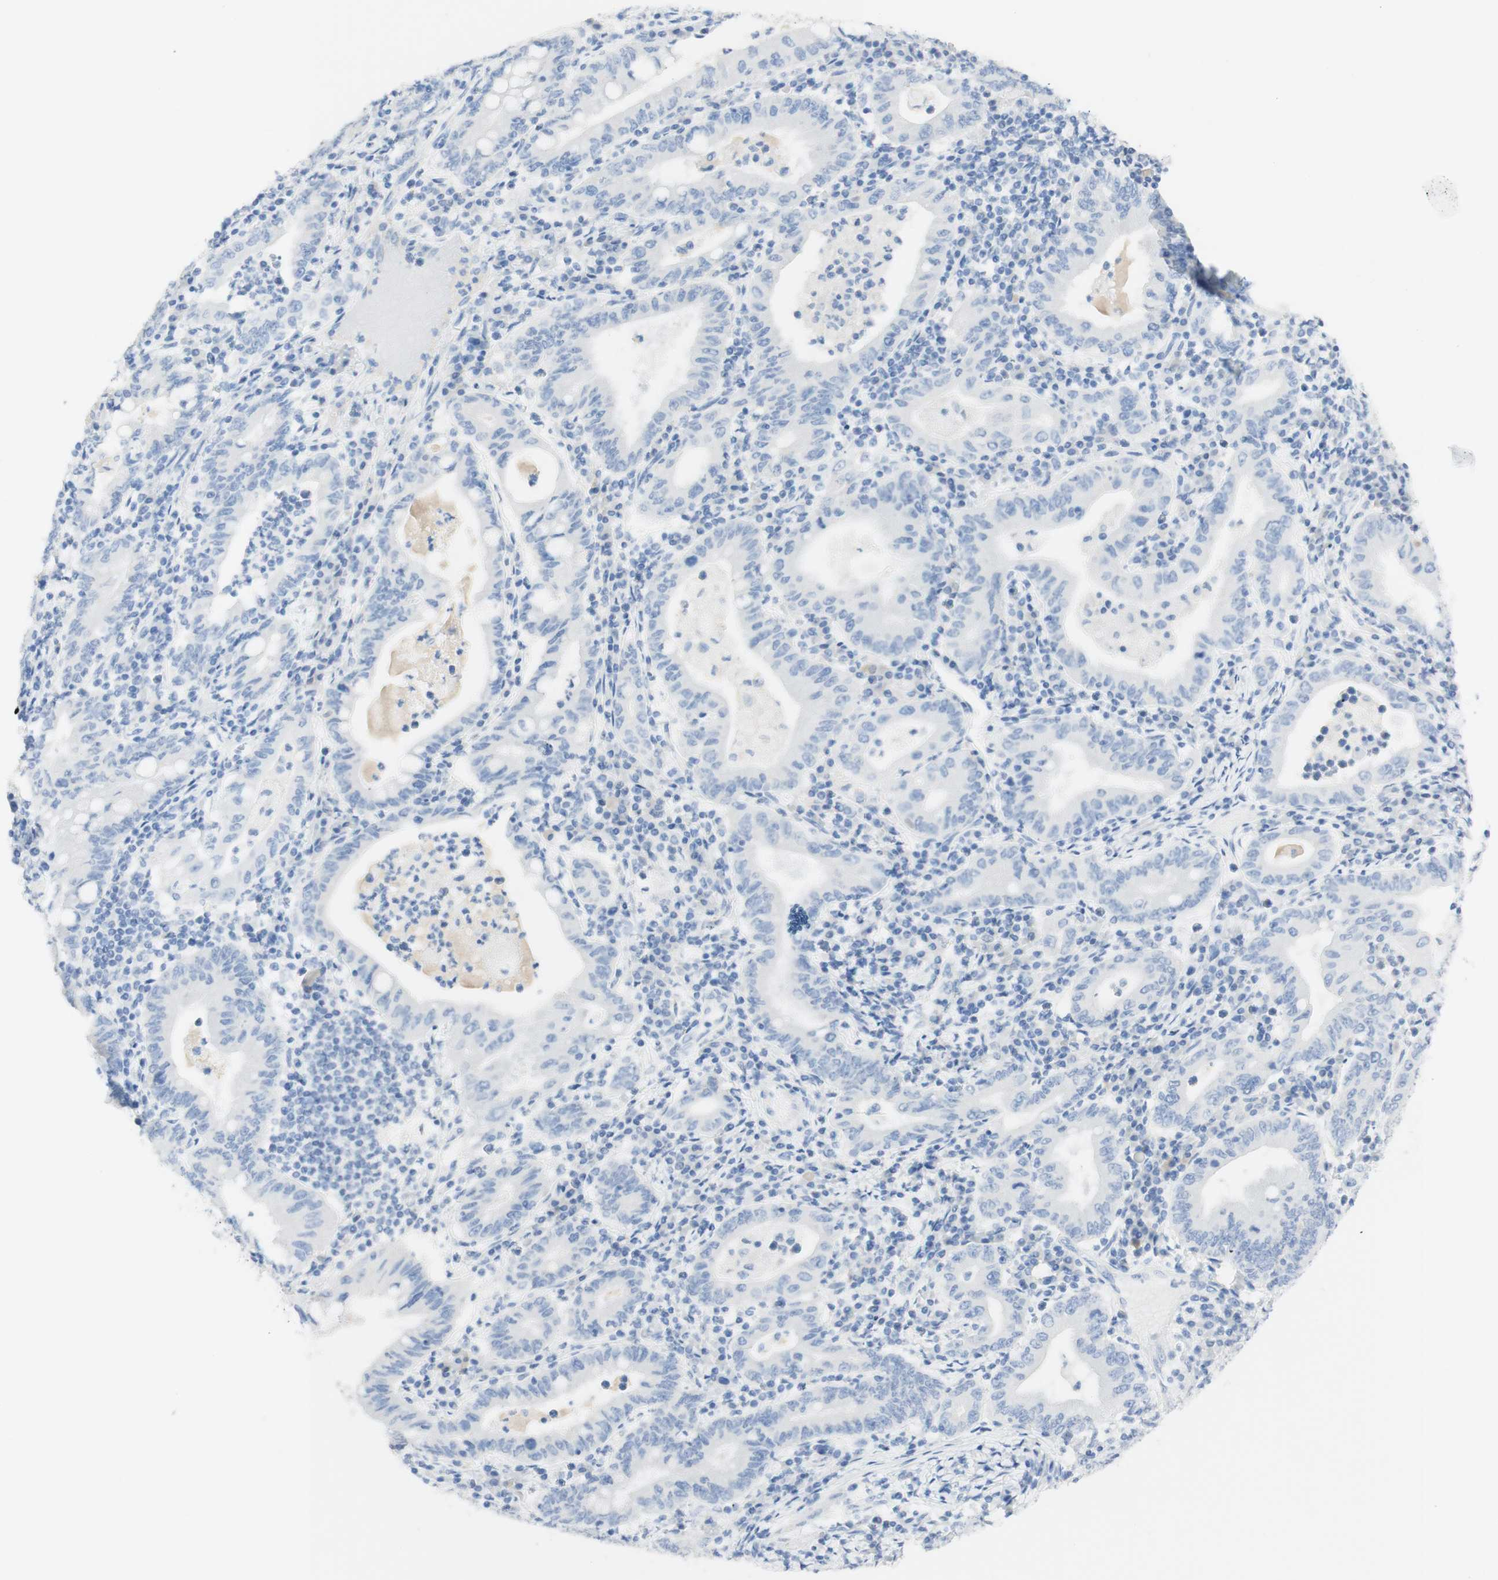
{"staining": {"intensity": "negative", "quantity": "none", "location": "none"}, "tissue": "stomach cancer", "cell_type": "Tumor cells", "image_type": "cancer", "snomed": [{"axis": "morphology", "description": "Normal tissue, NOS"}, {"axis": "morphology", "description": "Adenocarcinoma, NOS"}, {"axis": "topography", "description": "Esophagus"}, {"axis": "topography", "description": "Stomach, upper"}, {"axis": "topography", "description": "Peripheral nerve tissue"}], "caption": "Human adenocarcinoma (stomach) stained for a protein using immunohistochemistry (IHC) shows no staining in tumor cells.", "gene": "TPO", "patient": {"sex": "male", "age": 62}}